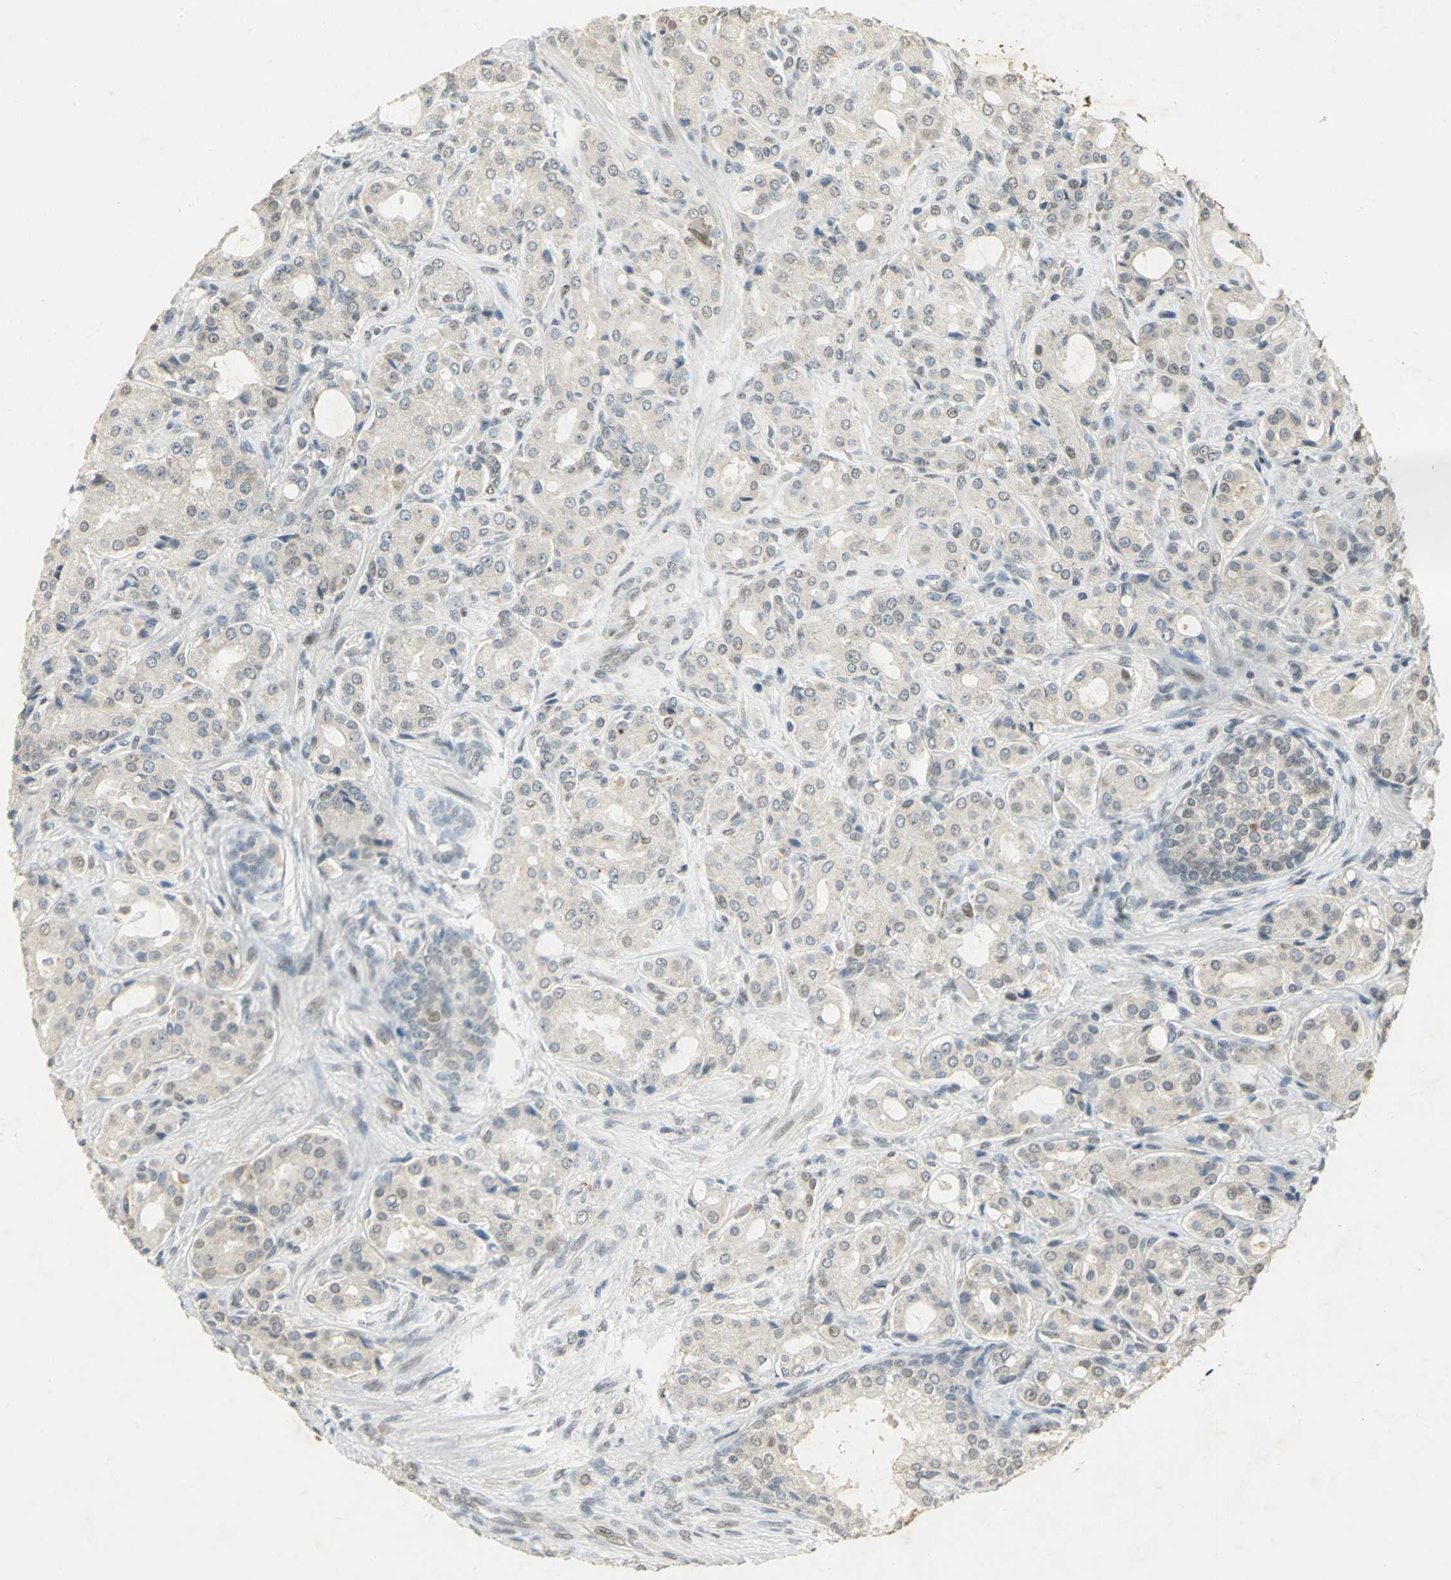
{"staining": {"intensity": "strong", "quantity": "25%-75%", "location": "nuclear"}, "tissue": "prostate cancer", "cell_type": "Tumor cells", "image_type": "cancer", "snomed": [{"axis": "morphology", "description": "Adenocarcinoma, High grade"}, {"axis": "topography", "description": "Prostate"}], "caption": "Human prostate adenocarcinoma (high-grade) stained for a protein (brown) displays strong nuclear positive staining in about 25%-75% of tumor cells.", "gene": "AK6", "patient": {"sex": "male", "age": 72}}